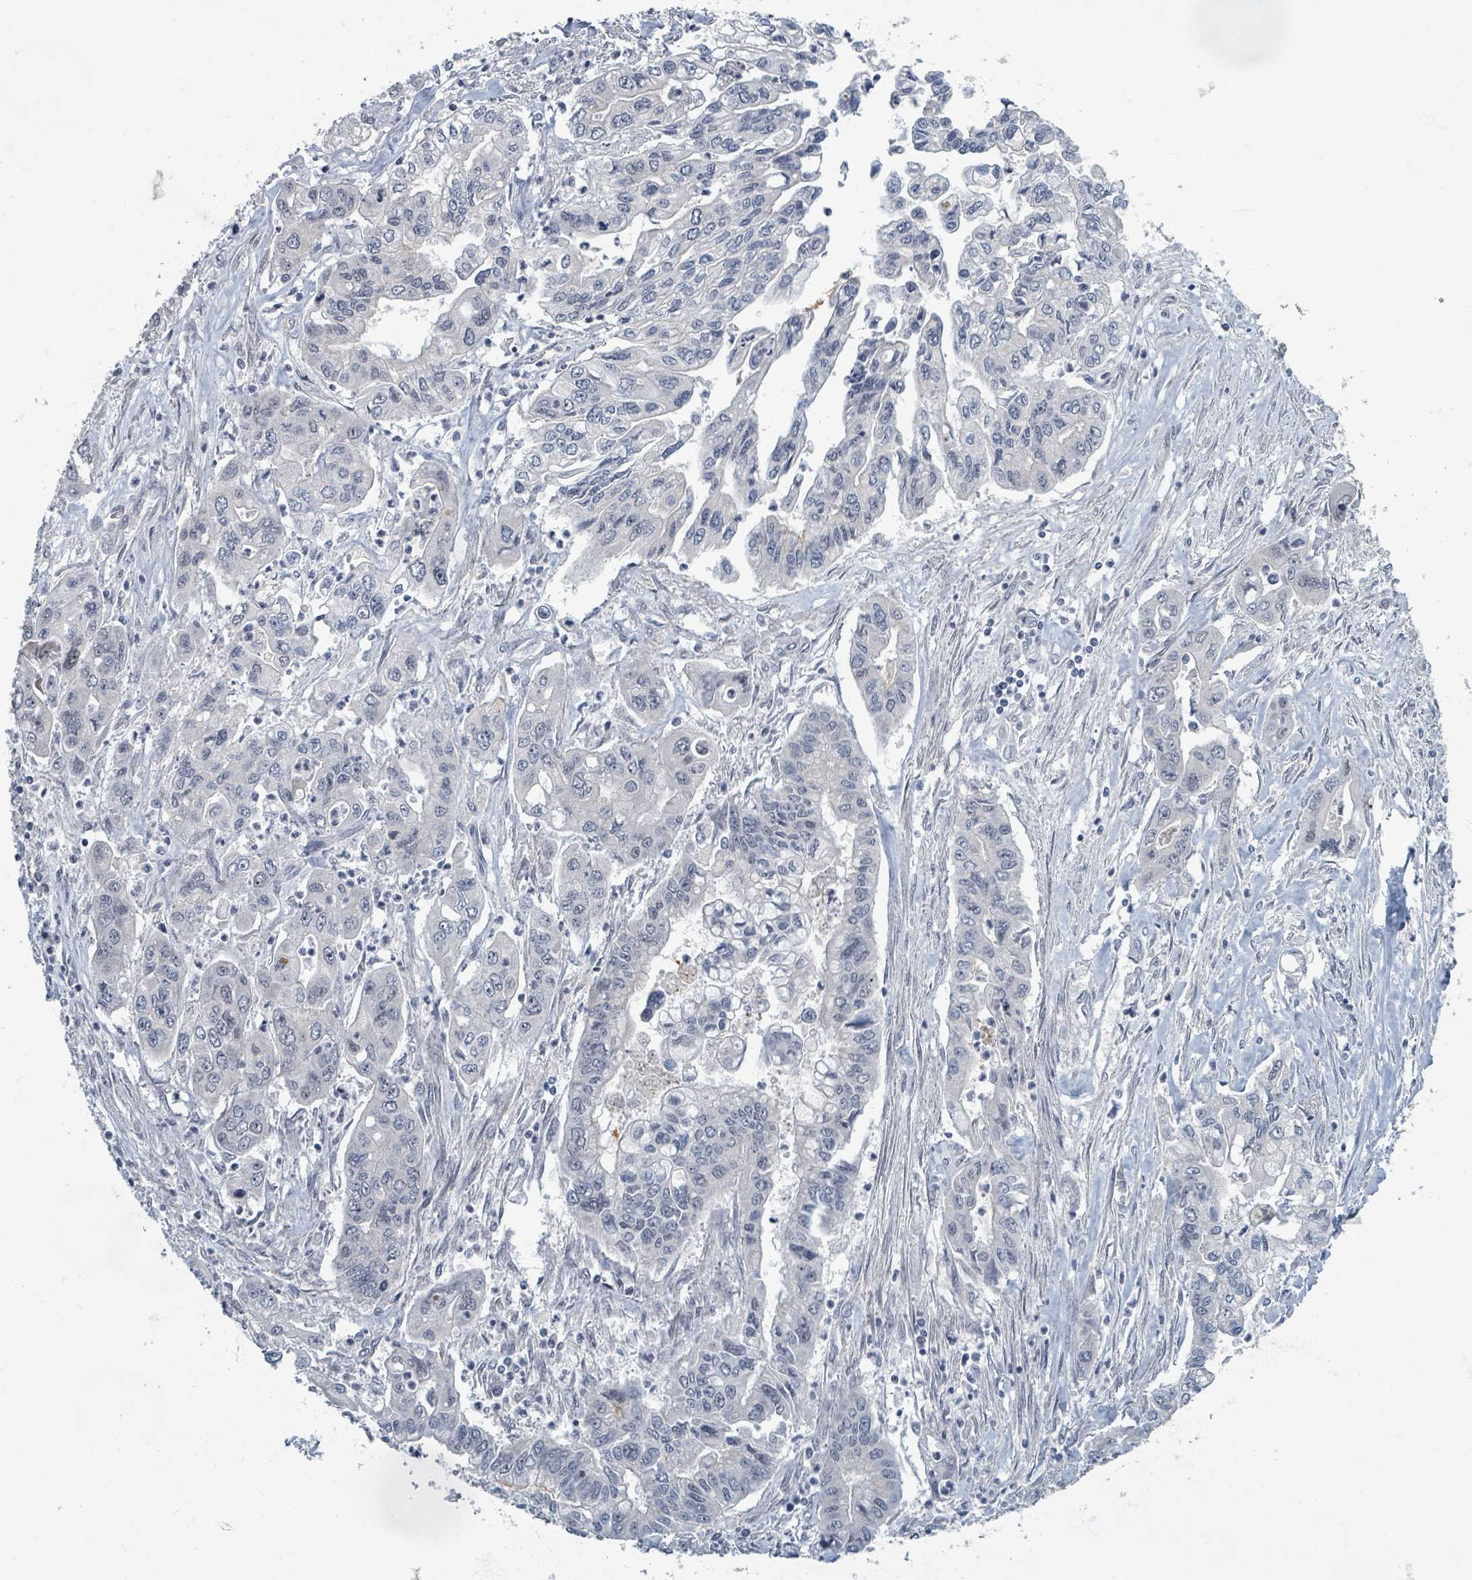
{"staining": {"intensity": "negative", "quantity": "none", "location": "none"}, "tissue": "pancreatic cancer", "cell_type": "Tumor cells", "image_type": "cancer", "snomed": [{"axis": "morphology", "description": "Adenocarcinoma, NOS"}, {"axis": "topography", "description": "Pancreas"}], "caption": "An image of pancreatic adenocarcinoma stained for a protein displays no brown staining in tumor cells.", "gene": "INTS15", "patient": {"sex": "male", "age": 62}}